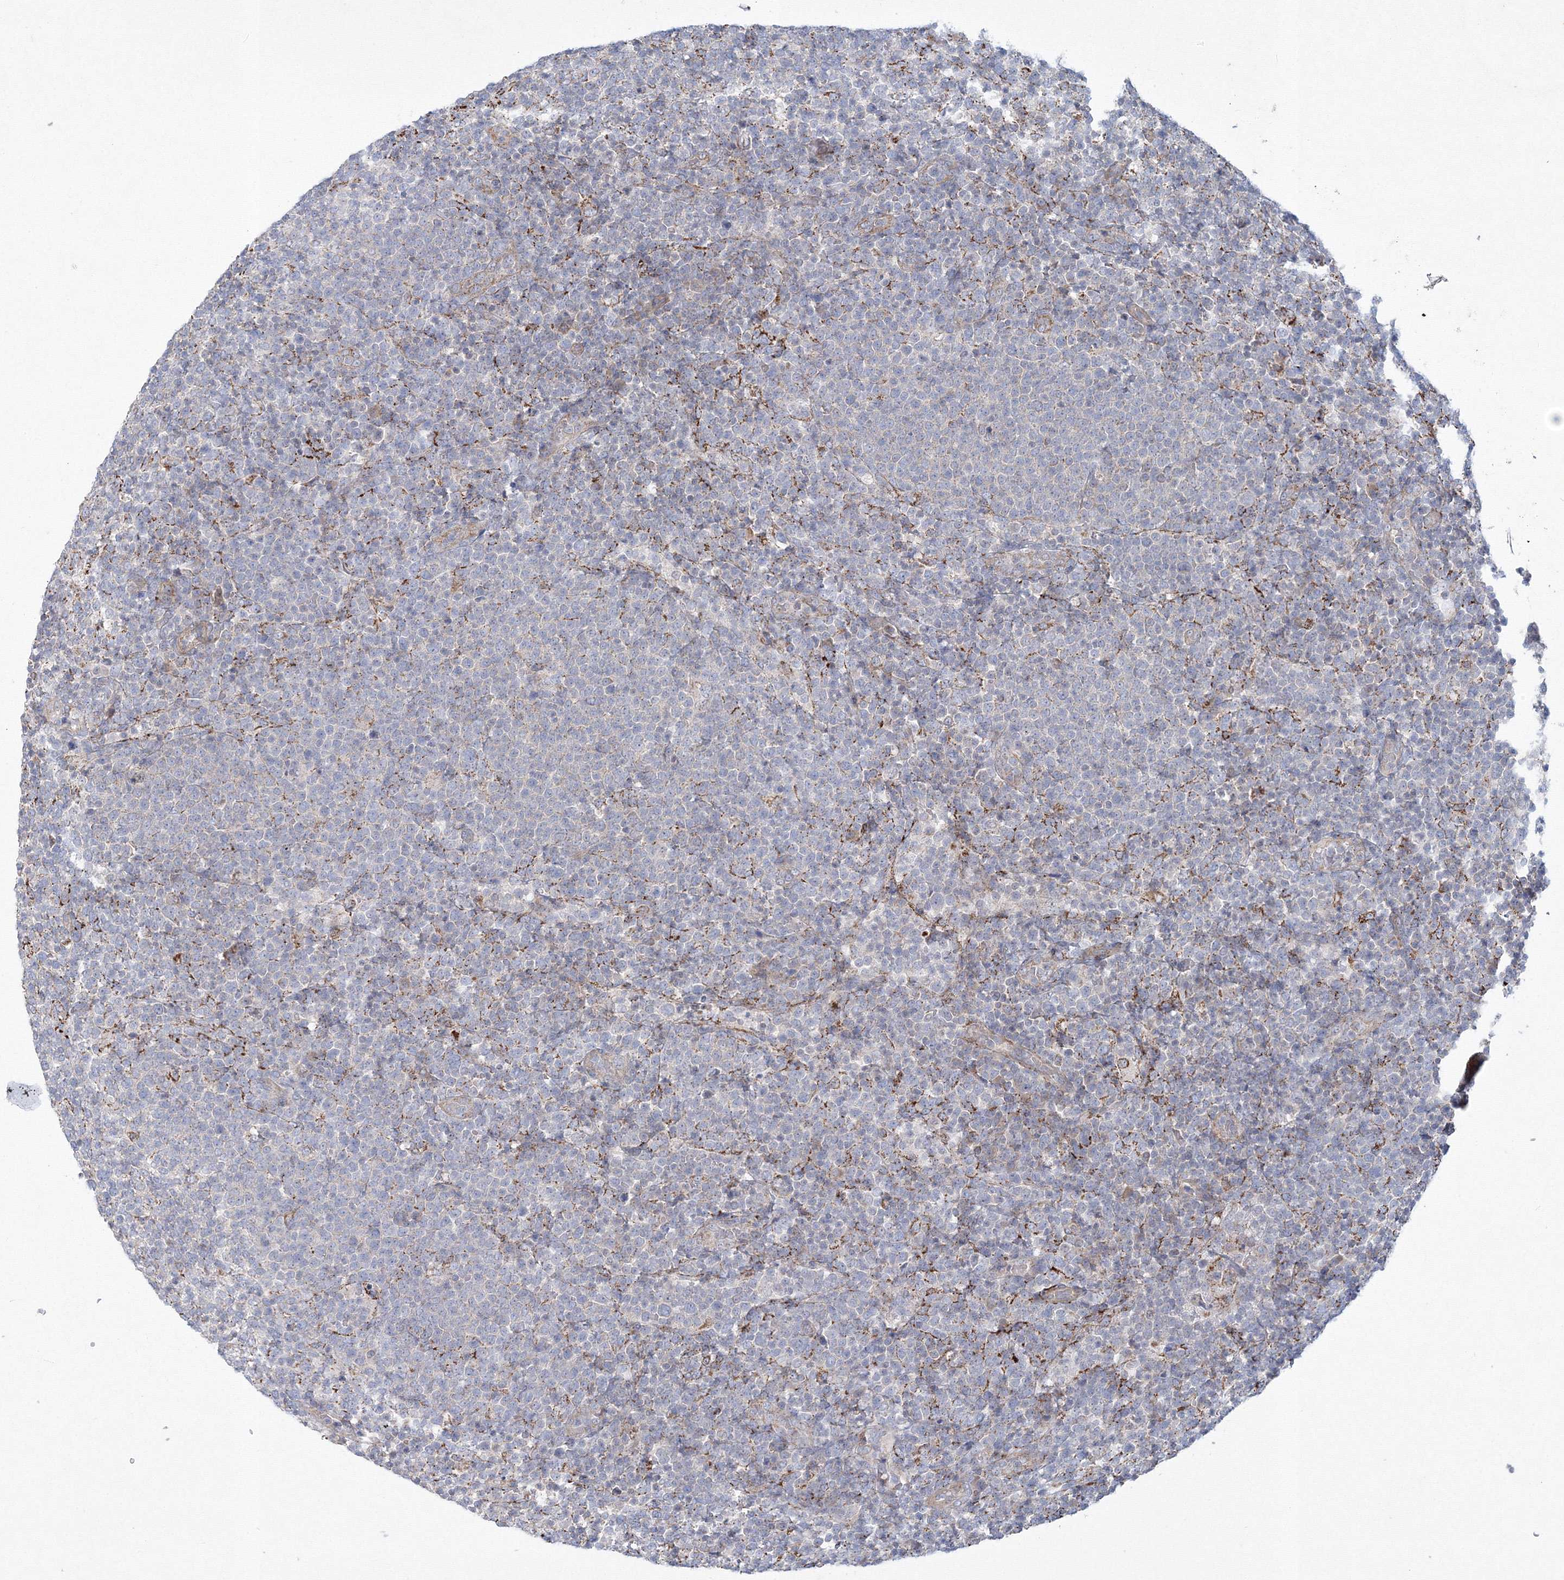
{"staining": {"intensity": "negative", "quantity": "none", "location": "none"}, "tissue": "lymphoma", "cell_type": "Tumor cells", "image_type": "cancer", "snomed": [{"axis": "morphology", "description": "Malignant lymphoma, non-Hodgkin's type, High grade"}, {"axis": "topography", "description": "Lymph node"}], "caption": "Tumor cells show no significant protein staining in high-grade malignant lymphoma, non-Hodgkin's type.", "gene": "WDR49", "patient": {"sex": "male", "age": 61}}